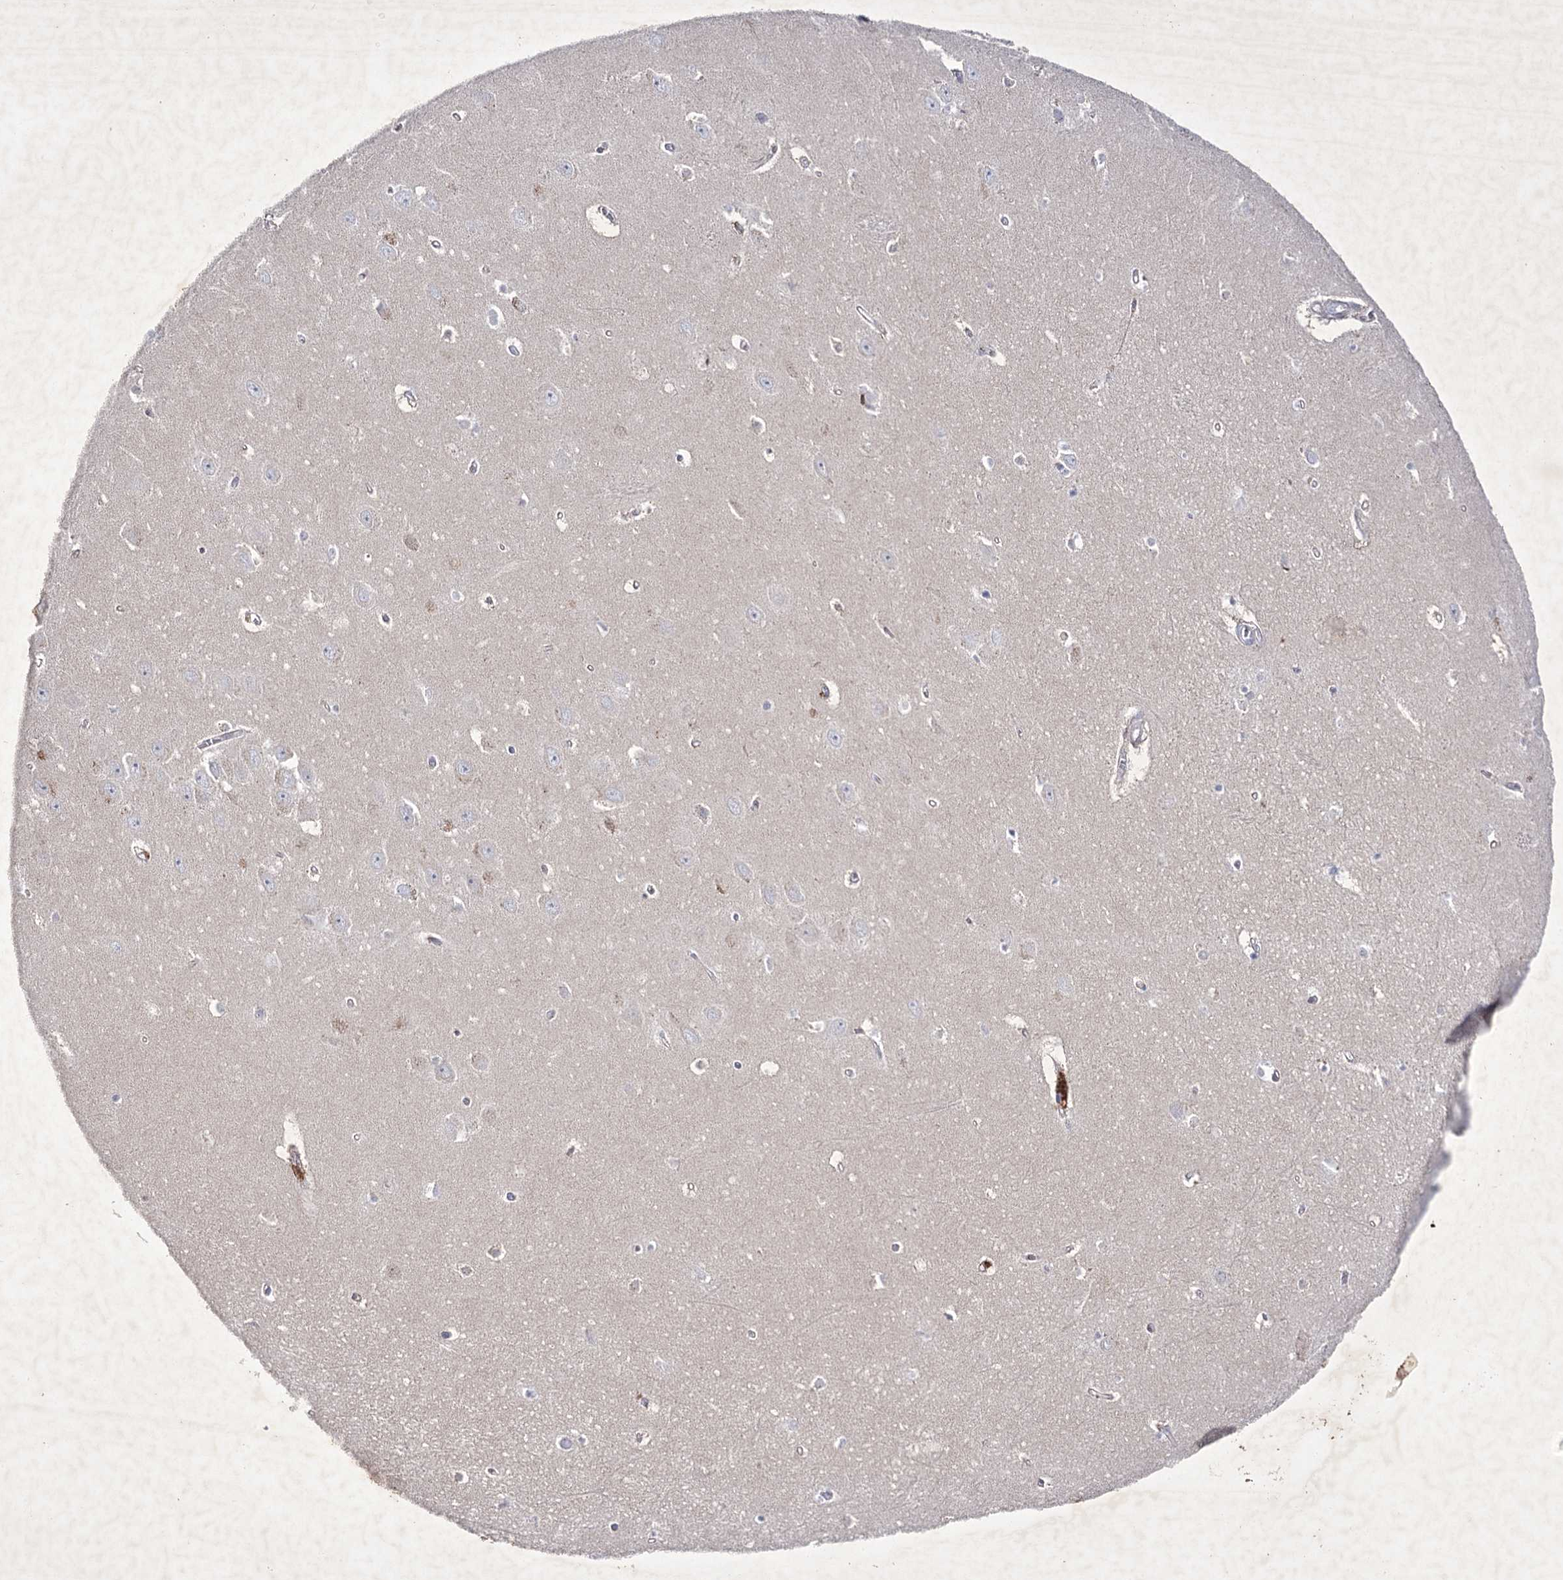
{"staining": {"intensity": "negative", "quantity": "none", "location": "none"}, "tissue": "hippocampus", "cell_type": "Glial cells", "image_type": "normal", "snomed": [{"axis": "morphology", "description": "Normal tissue, NOS"}, {"axis": "topography", "description": "Hippocampus"}], "caption": "Glial cells show no significant positivity in unremarkable hippocampus. The staining is performed using DAB brown chromogen with nuclei counter-stained in using hematoxylin.", "gene": "COX15", "patient": {"sex": "female", "age": 64}}